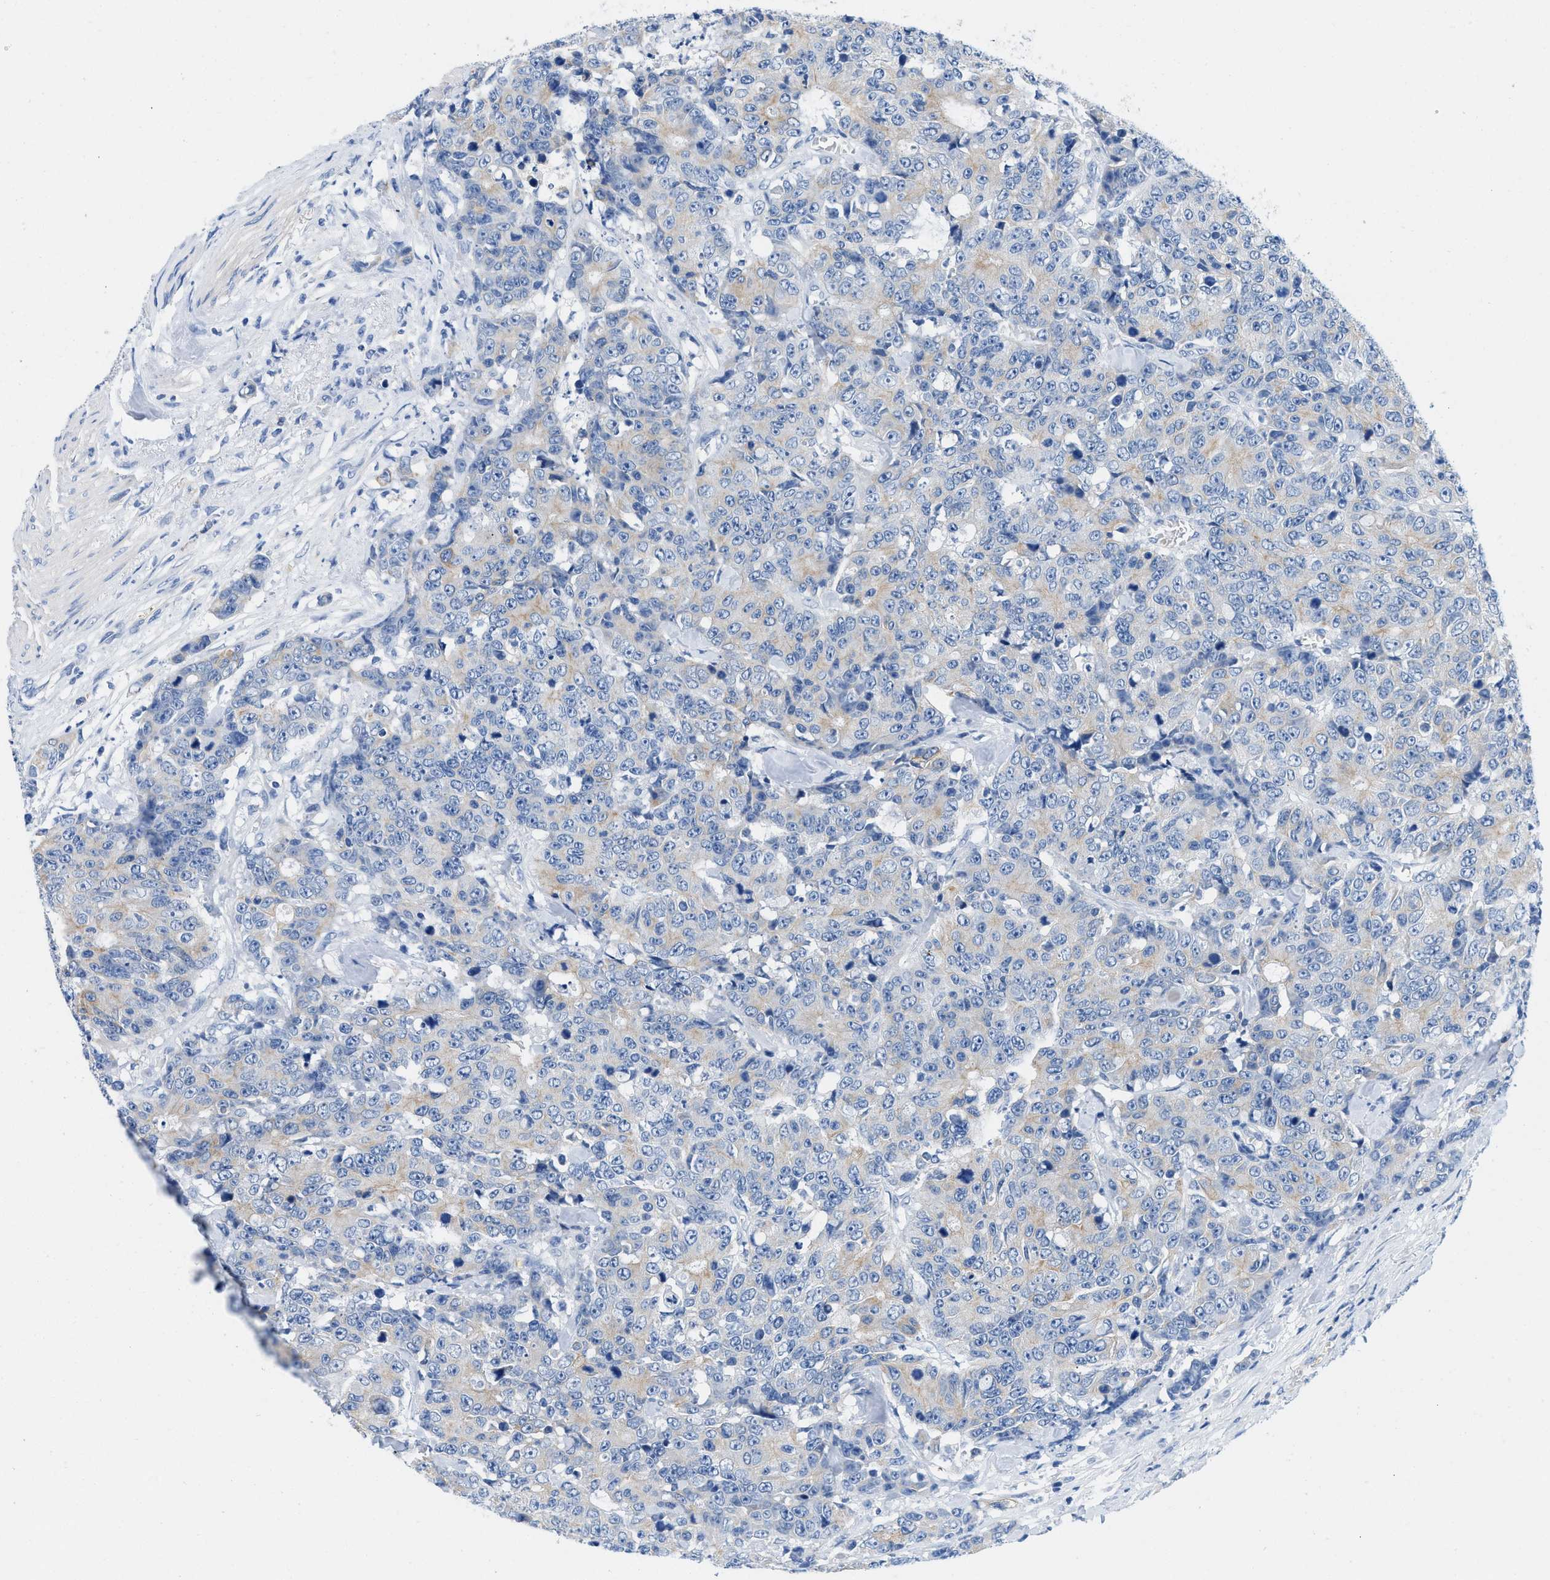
{"staining": {"intensity": "weak", "quantity": "<25%", "location": "cytoplasmic/membranous"}, "tissue": "colorectal cancer", "cell_type": "Tumor cells", "image_type": "cancer", "snomed": [{"axis": "morphology", "description": "Adenocarcinoma, NOS"}, {"axis": "topography", "description": "Colon"}], "caption": "Colorectal cancer (adenocarcinoma) stained for a protein using IHC displays no expression tumor cells.", "gene": "BPGM", "patient": {"sex": "female", "age": 86}}